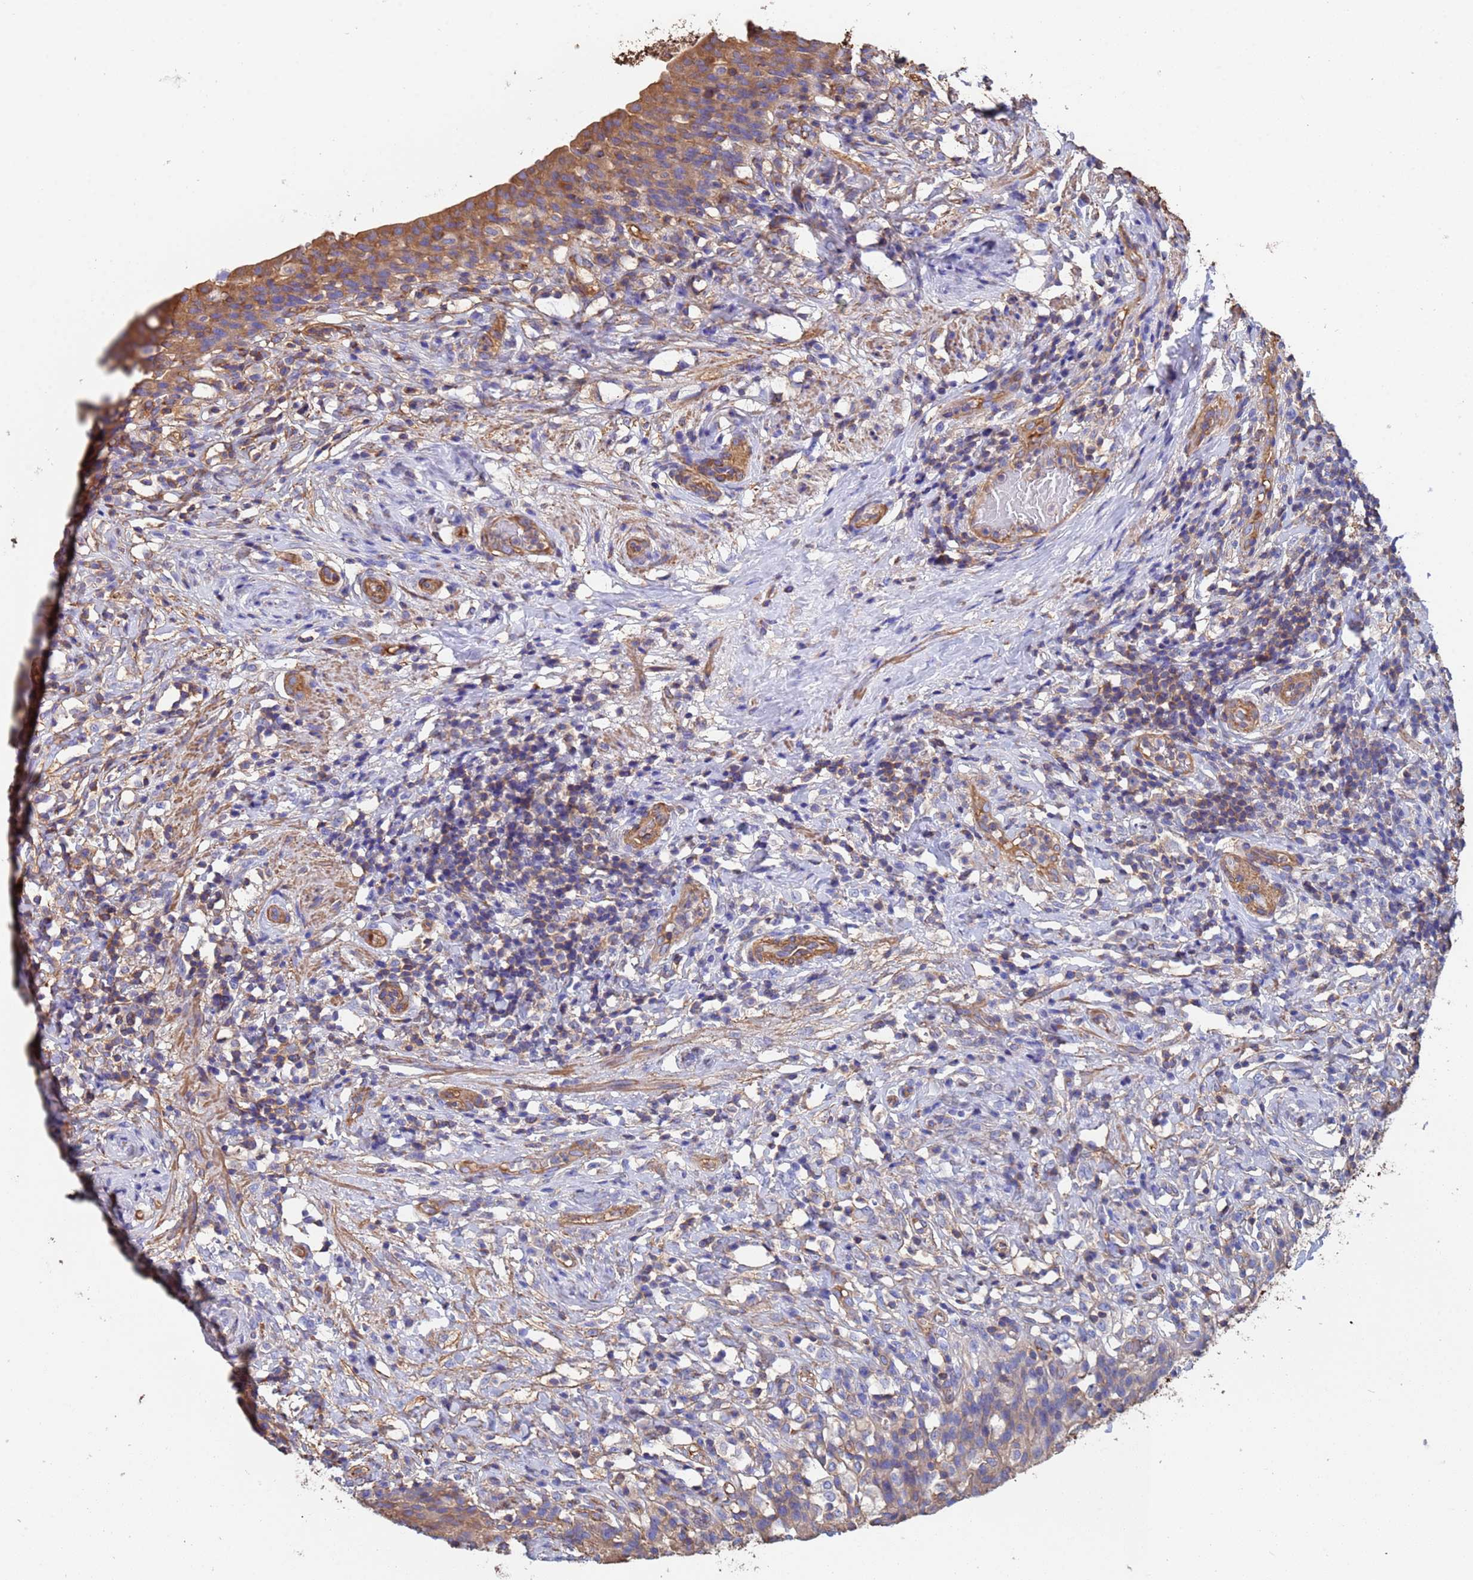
{"staining": {"intensity": "moderate", "quantity": ">75%", "location": "cytoplasmic/membranous"}, "tissue": "urinary bladder", "cell_type": "Urothelial cells", "image_type": "normal", "snomed": [{"axis": "morphology", "description": "Normal tissue, NOS"}, {"axis": "morphology", "description": "Inflammation, NOS"}, {"axis": "topography", "description": "Urinary bladder"}], "caption": "A high-resolution photomicrograph shows immunohistochemistry (IHC) staining of unremarkable urinary bladder, which shows moderate cytoplasmic/membranous staining in about >75% of urothelial cells. (IHC, brightfield microscopy, high magnification).", "gene": "MYL12A", "patient": {"sex": "male", "age": 64}}